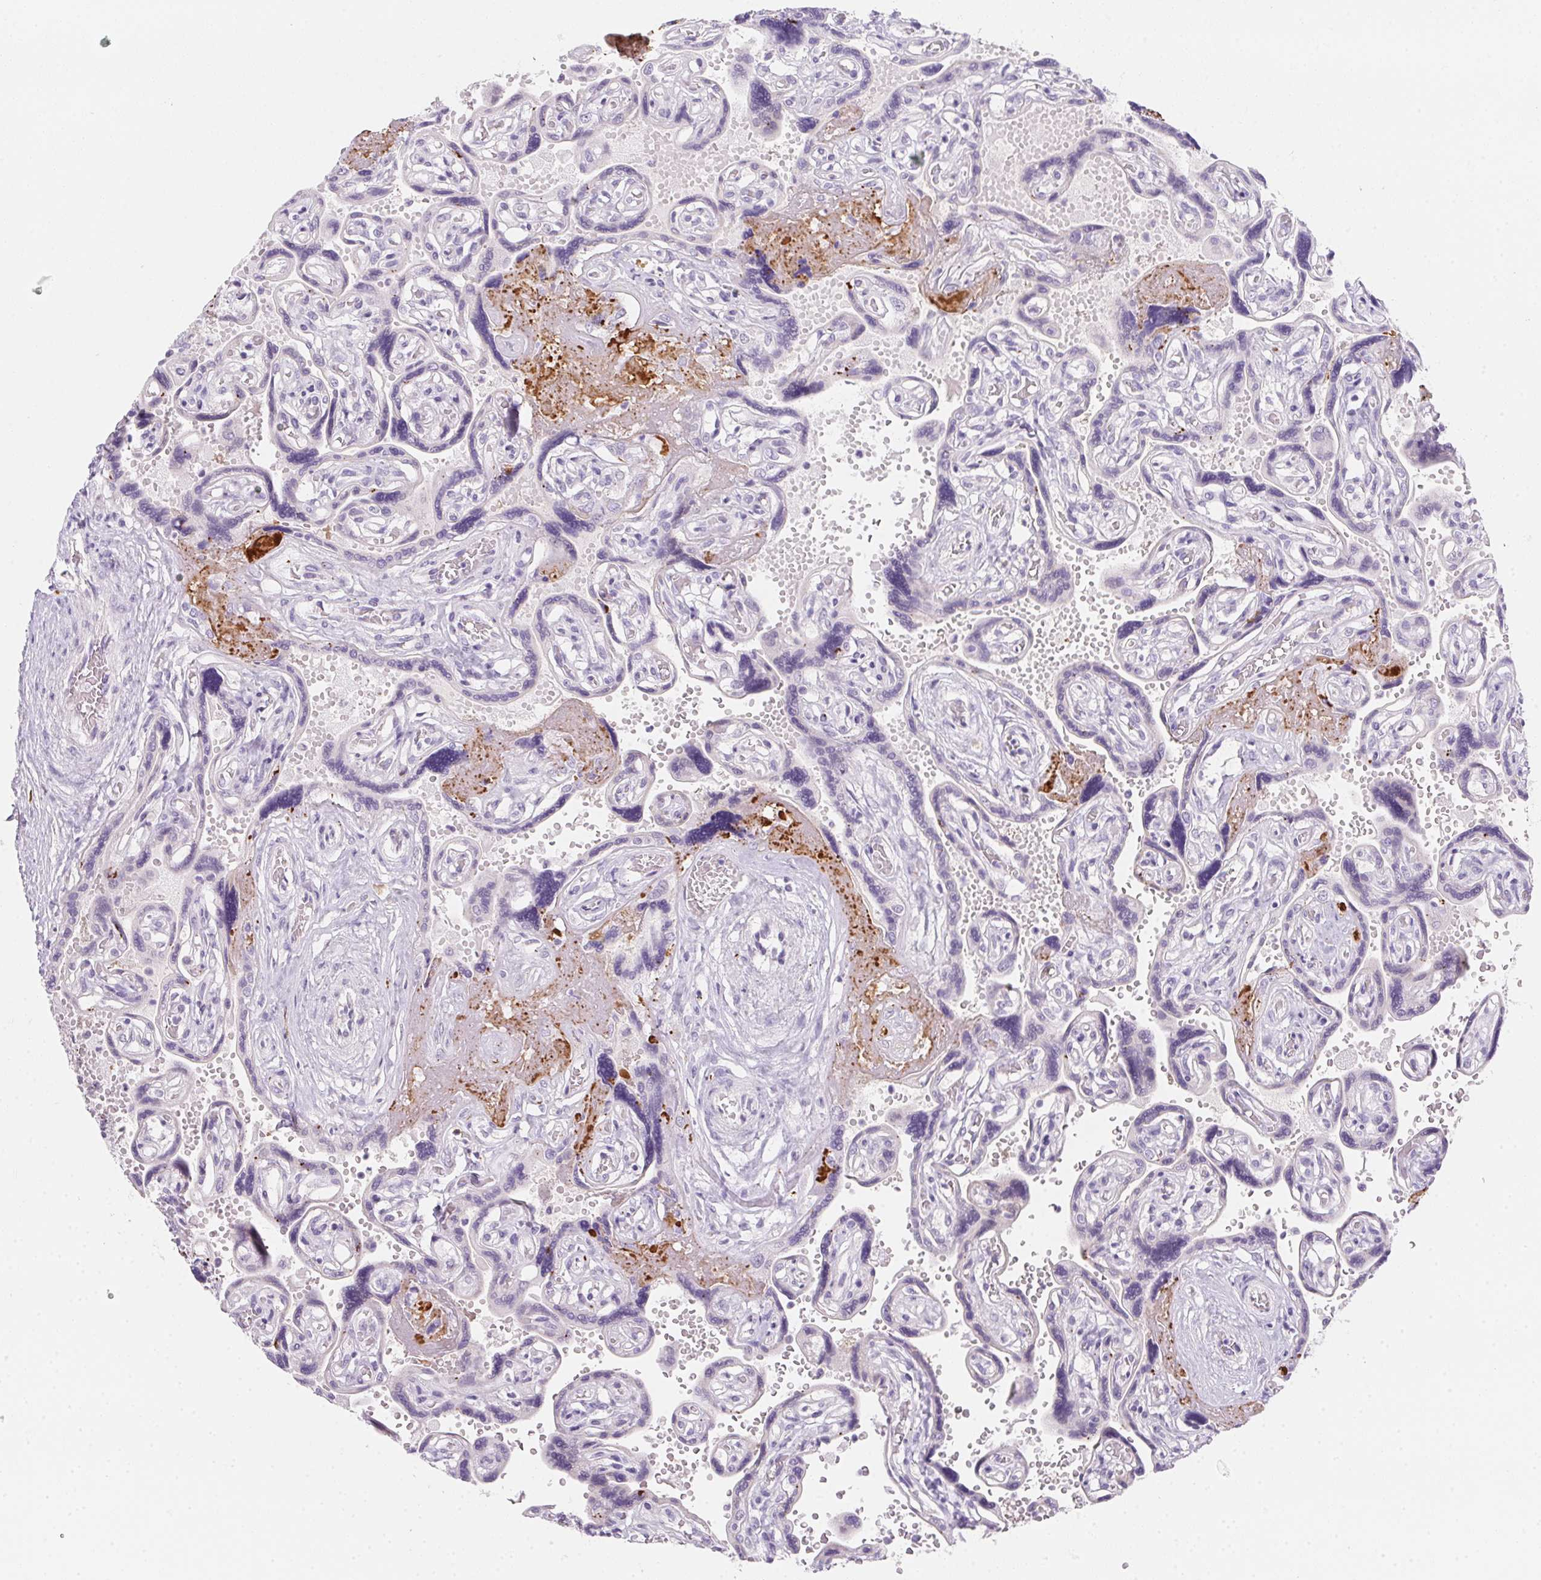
{"staining": {"intensity": "negative", "quantity": "none", "location": "none"}, "tissue": "placenta", "cell_type": "Decidual cells", "image_type": "normal", "snomed": [{"axis": "morphology", "description": "Normal tissue, NOS"}, {"axis": "topography", "description": "Placenta"}], "caption": "The photomicrograph reveals no staining of decidual cells in unremarkable placenta. (Stains: DAB (3,3'-diaminobenzidine) immunohistochemistry (IHC) with hematoxylin counter stain, Microscopy: brightfield microscopy at high magnification).", "gene": "MYL4", "patient": {"sex": "female", "age": 32}}